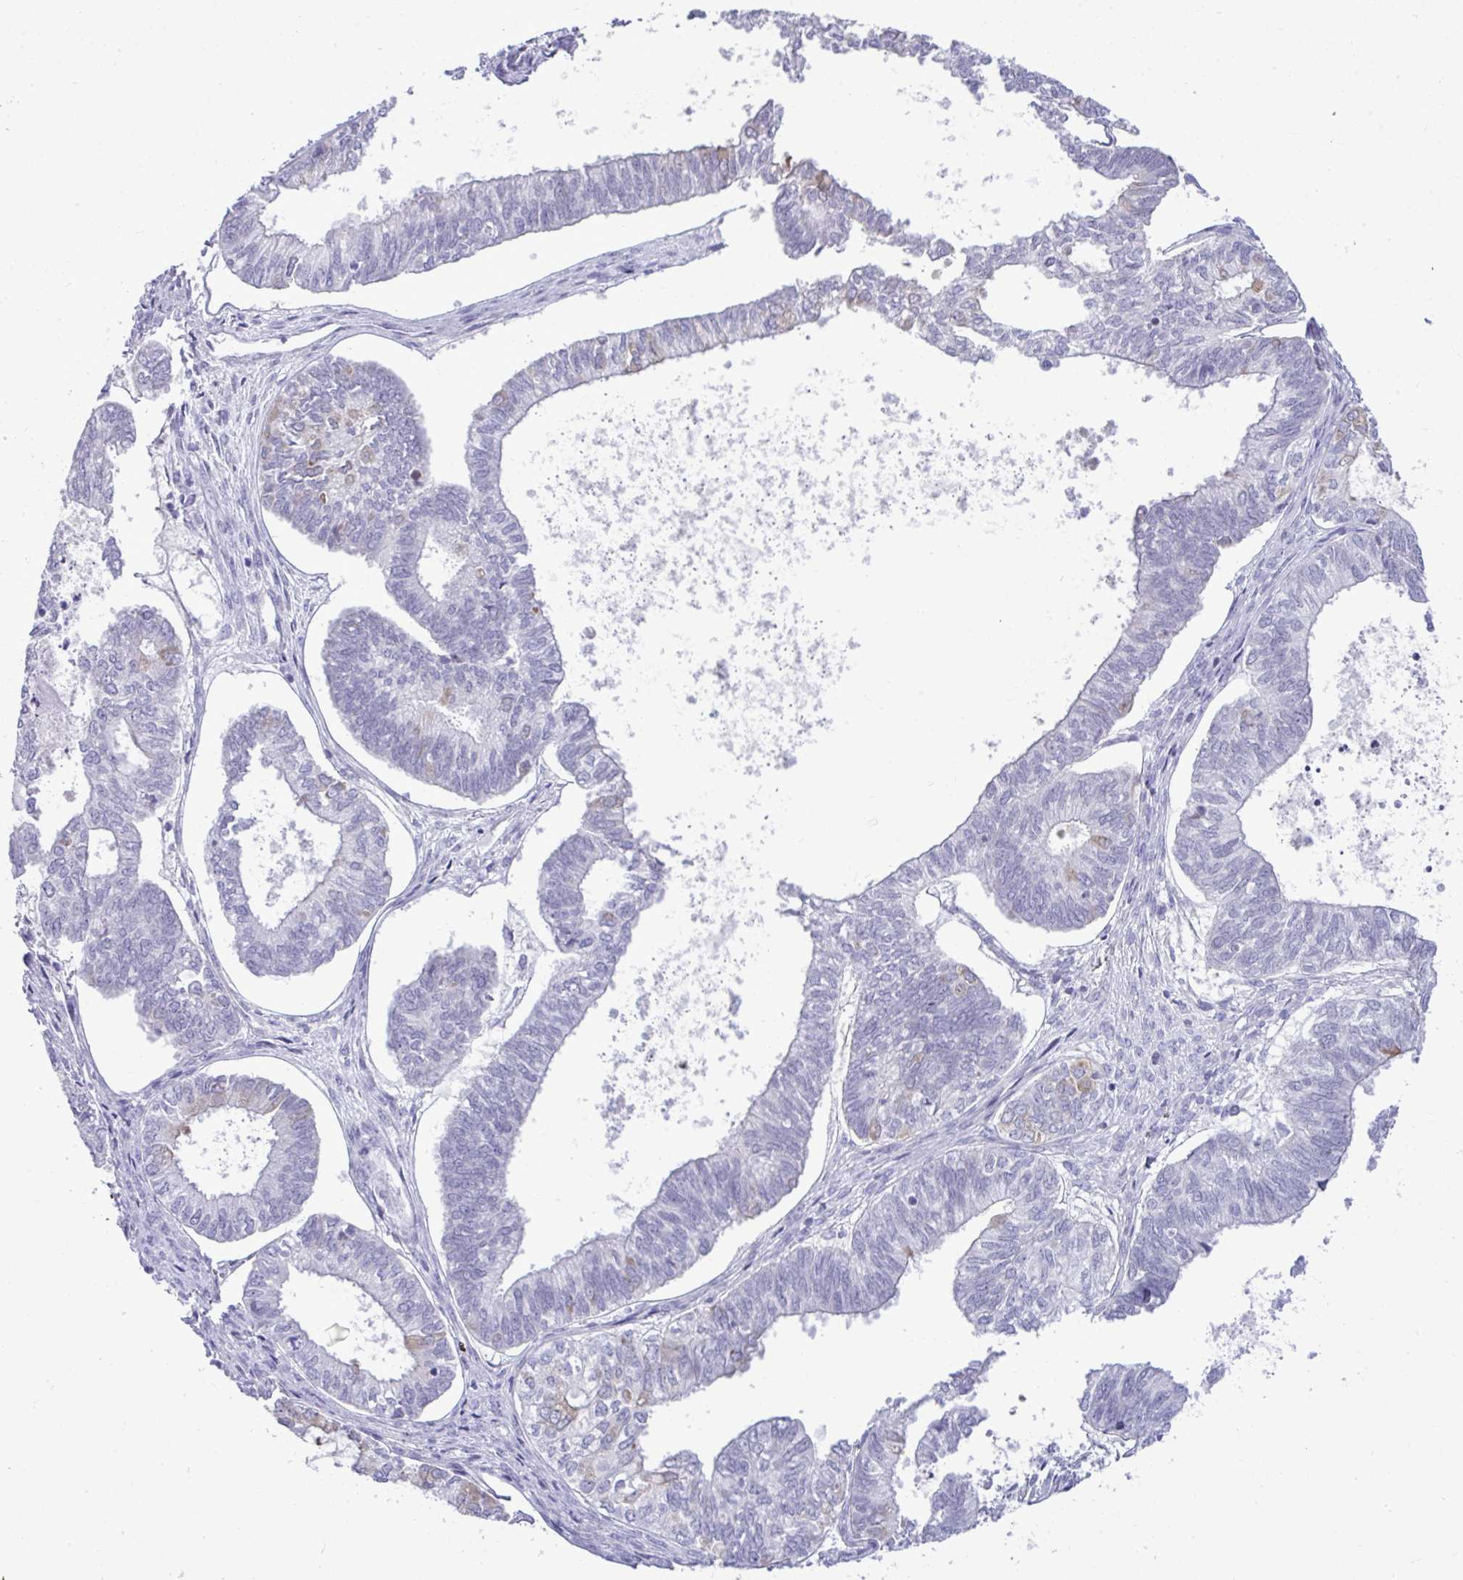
{"staining": {"intensity": "moderate", "quantity": "<25%", "location": "cytoplasmic/membranous"}, "tissue": "ovarian cancer", "cell_type": "Tumor cells", "image_type": "cancer", "snomed": [{"axis": "morphology", "description": "Carcinoma, endometroid"}, {"axis": "topography", "description": "Ovary"}], "caption": "IHC (DAB) staining of ovarian cancer (endometroid carcinoma) demonstrates moderate cytoplasmic/membranous protein positivity in approximately <25% of tumor cells. The protein is shown in brown color, while the nuclei are stained blue.", "gene": "SPAG1", "patient": {"sex": "female", "age": 64}}